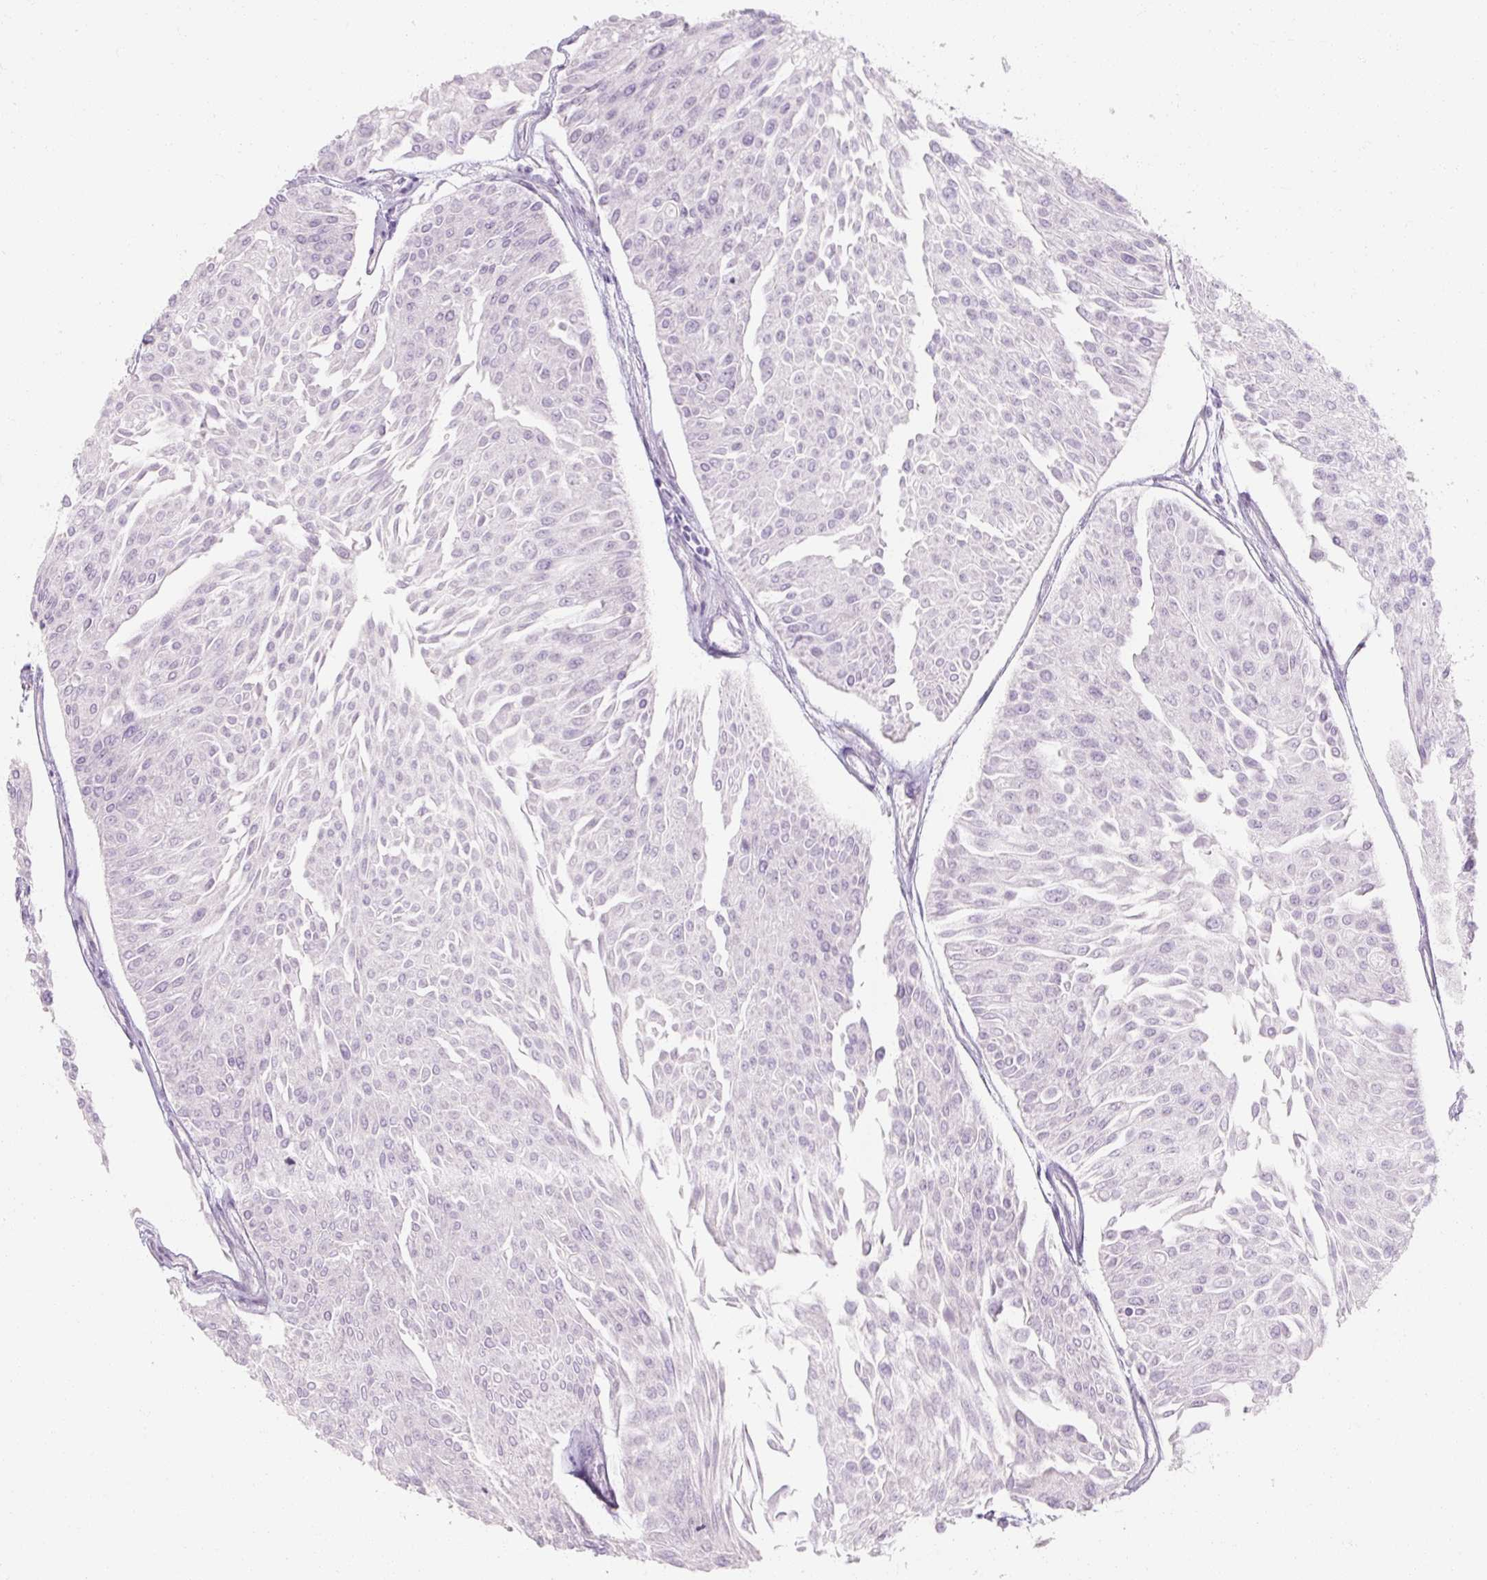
{"staining": {"intensity": "negative", "quantity": "none", "location": "none"}, "tissue": "urothelial cancer", "cell_type": "Tumor cells", "image_type": "cancer", "snomed": [{"axis": "morphology", "description": "Urothelial carcinoma, Low grade"}, {"axis": "topography", "description": "Urinary bladder"}], "caption": "Micrograph shows no significant protein positivity in tumor cells of urothelial cancer.", "gene": "NFE2L3", "patient": {"sex": "male", "age": 67}}